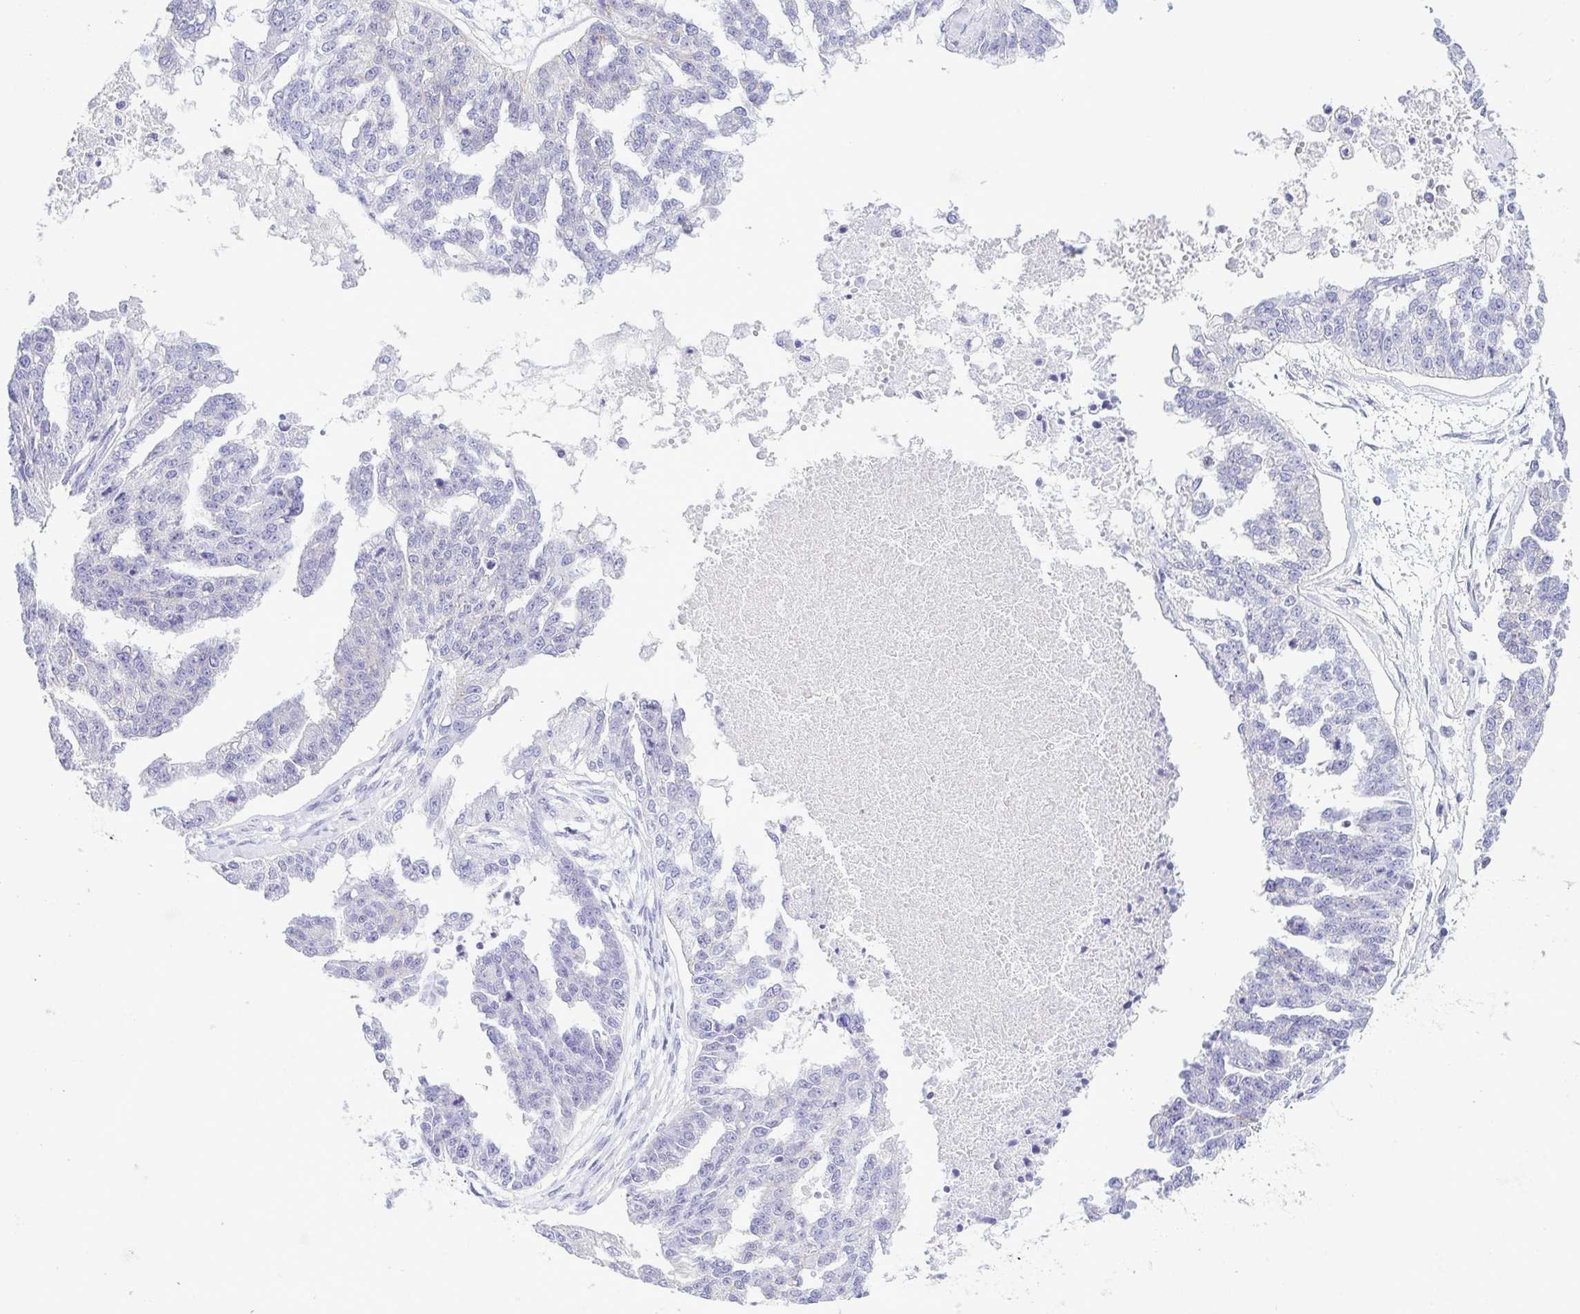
{"staining": {"intensity": "negative", "quantity": "none", "location": "none"}, "tissue": "ovarian cancer", "cell_type": "Tumor cells", "image_type": "cancer", "snomed": [{"axis": "morphology", "description": "Cystadenocarcinoma, serous, NOS"}, {"axis": "topography", "description": "Ovary"}], "caption": "Immunohistochemistry histopathology image of human ovarian cancer (serous cystadenocarcinoma) stained for a protein (brown), which shows no positivity in tumor cells.", "gene": "GPR182", "patient": {"sex": "female", "age": 58}}